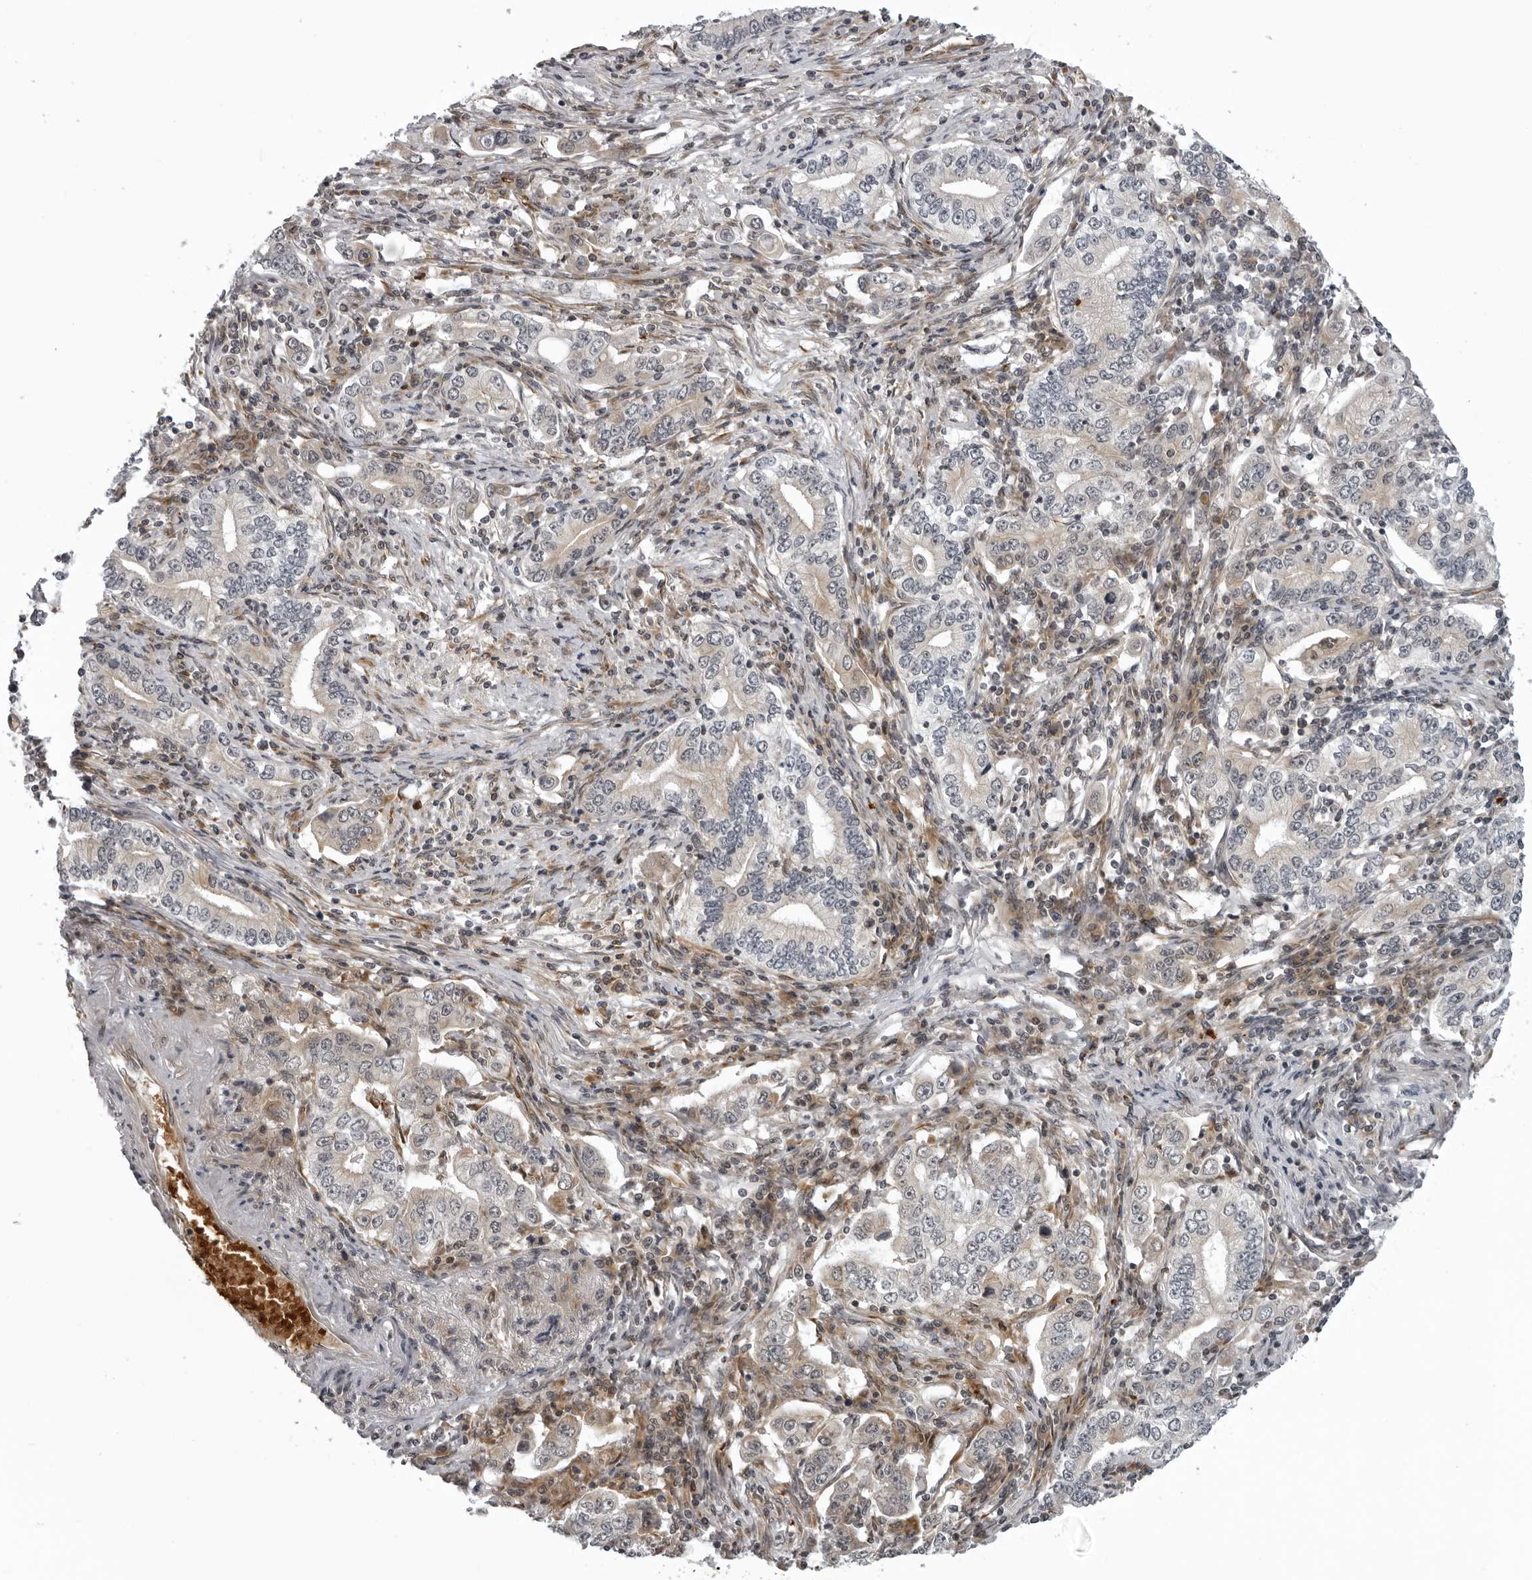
{"staining": {"intensity": "moderate", "quantity": "25%-75%", "location": "cytoplasmic/membranous"}, "tissue": "stomach cancer", "cell_type": "Tumor cells", "image_type": "cancer", "snomed": [{"axis": "morphology", "description": "Adenocarcinoma, NOS"}, {"axis": "topography", "description": "Stomach, lower"}], "caption": "A brown stain shows moderate cytoplasmic/membranous expression of a protein in stomach cancer tumor cells. The staining was performed using DAB (3,3'-diaminobenzidine), with brown indicating positive protein expression. Nuclei are stained blue with hematoxylin.", "gene": "THOP1", "patient": {"sex": "female", "age": 72}}